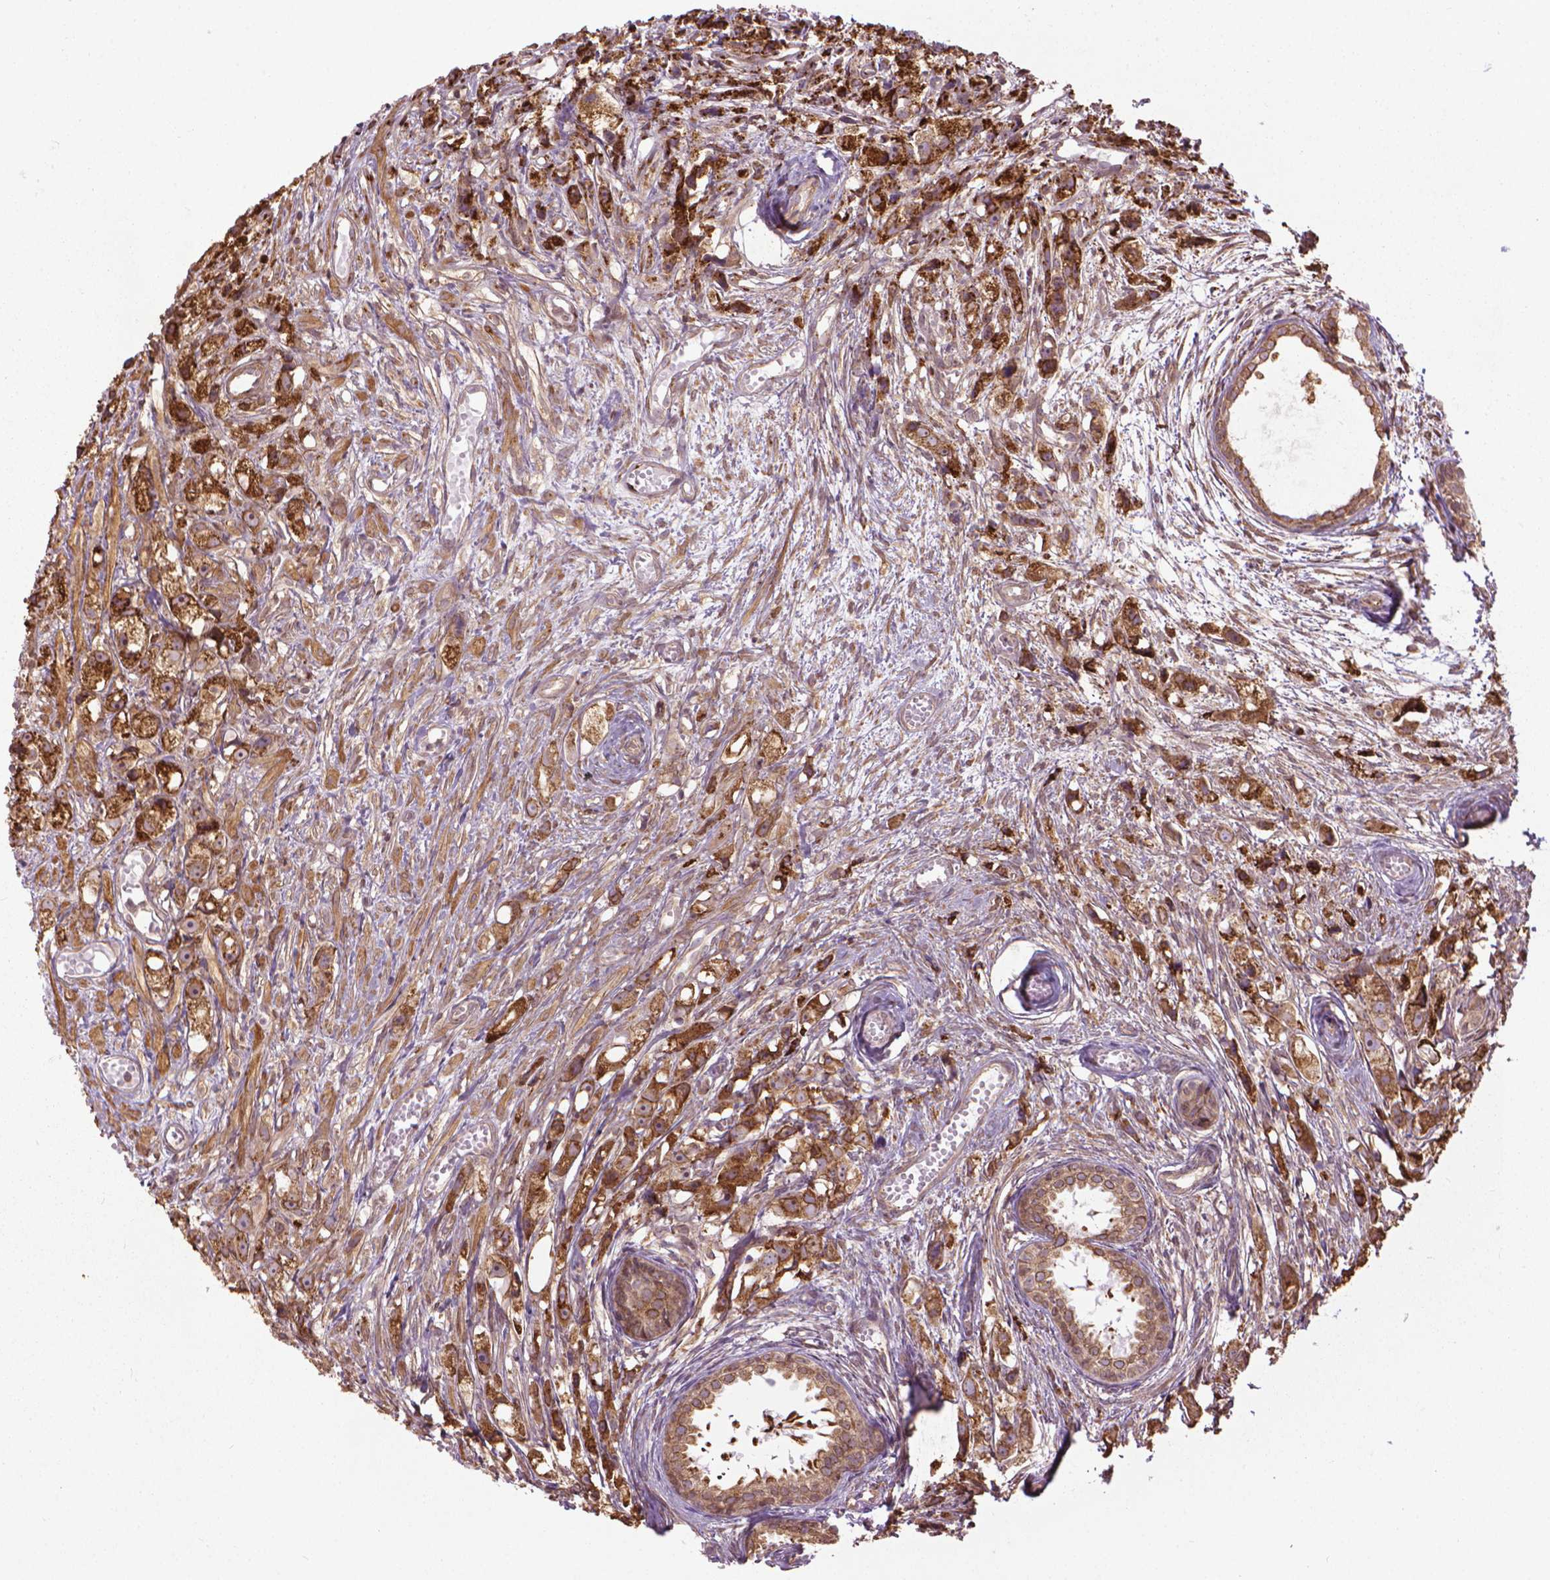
{"staining": {"intensity": "strong", "quantity": ">75%", "location": "cytoplasmic/membranous"}, "tissue": "prostate cancer", "cell_type": "Tumor cells", "image_type": "cancer", "snomed": [{"axis": "morphology", "description": "Adenocarcinoma, High grade"}, {"axis": "topography", "description": "Prostate"}], "caption": "Protein expression analysis of prostate cancer (adenocarcinoma (high-grade)) displays strong cytoplasmic/membranous expression in about >75% of tumor cells.", "gene": "GAS1", "patient": {"sex": "male", "age": 75}}